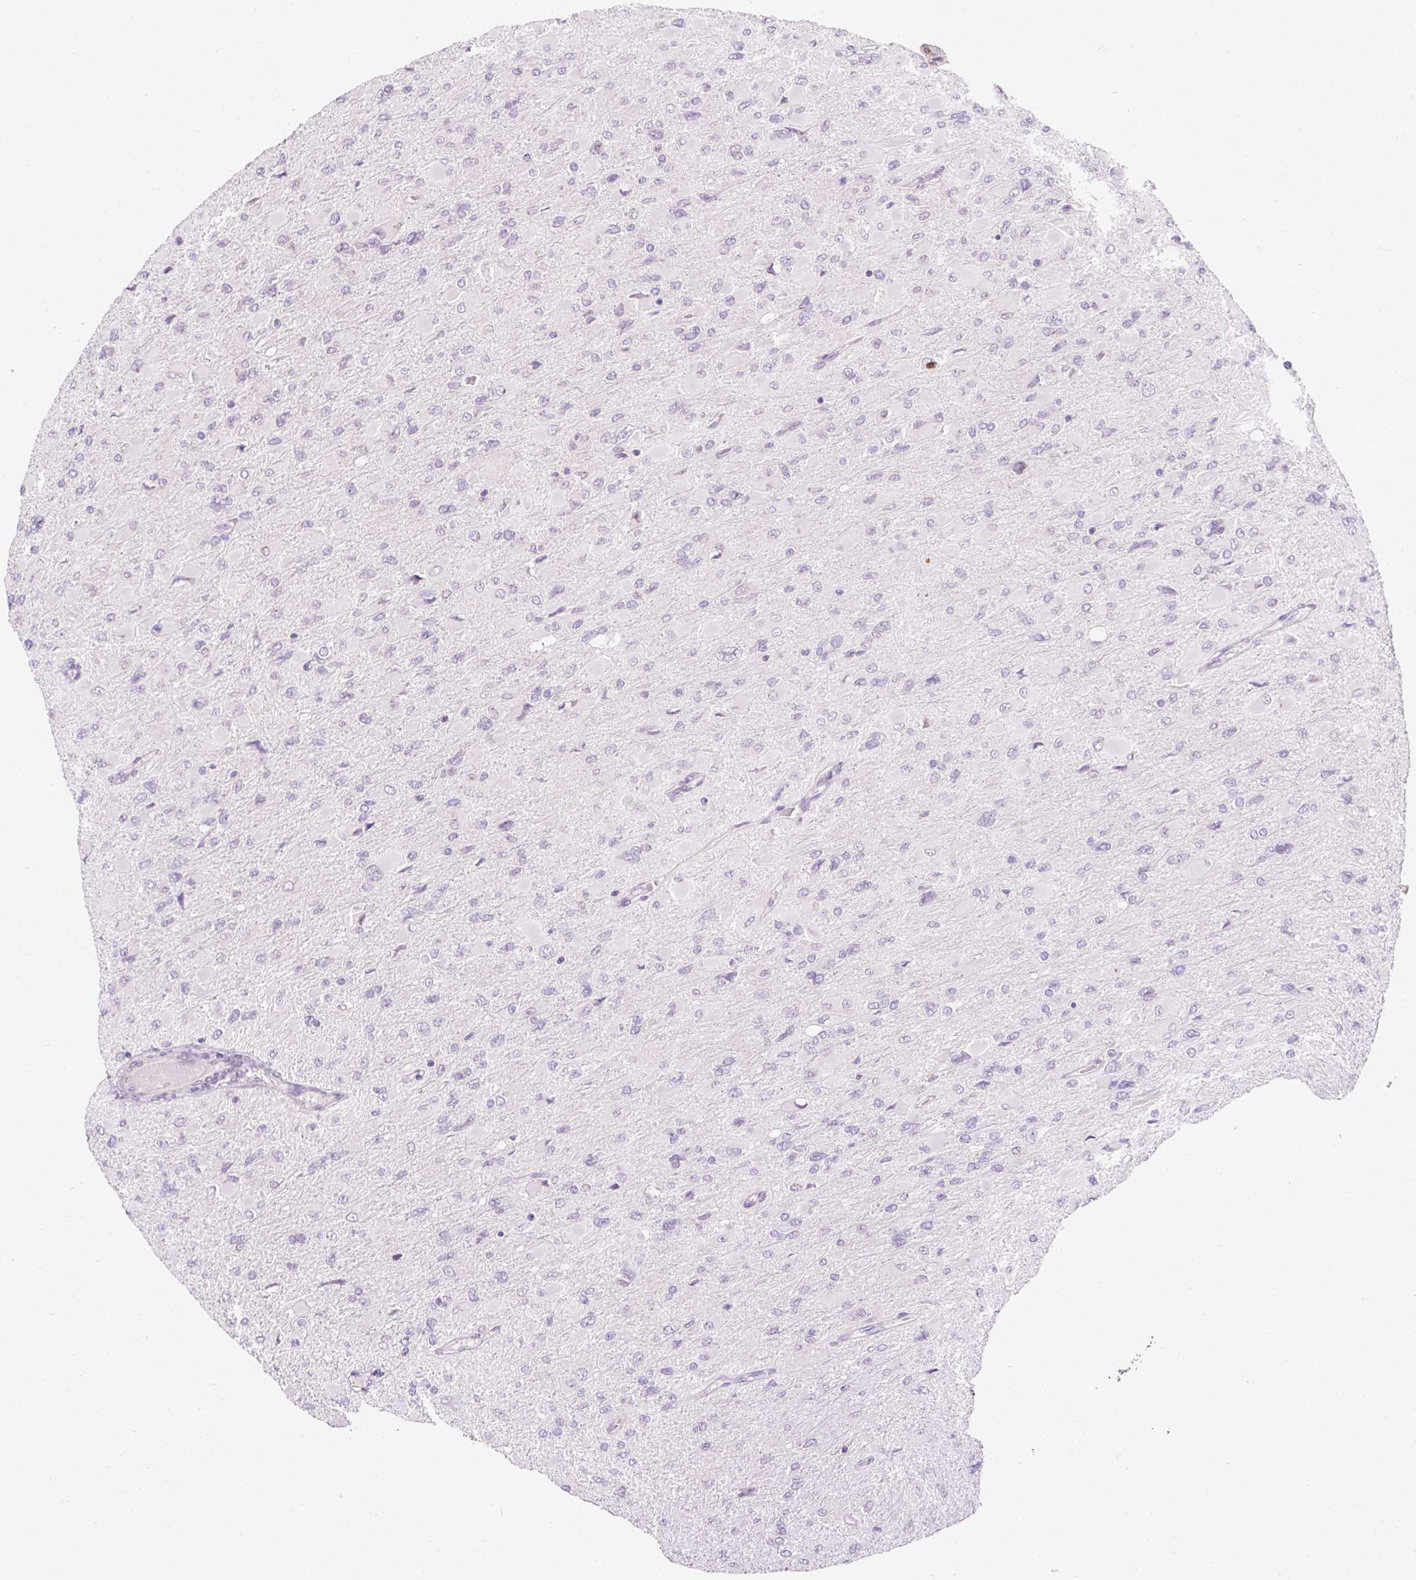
{"staining": {"intensity": "negative", "quantity": "none", "location": "none"}, "tissue": "glioma", "cell_type": "Tumor cells", "image_type": "cancer", "snomed": [{"axis": "morphology", "description": "Glioma, malignant, High grade"}, {"axis": "topography", "description": "Cerebral cortex"}], "caption": "Immunohistochemistry (IHC) photomicrograph of neoplastic tissue: malignant glioma (high-grade) stained with DAB (3,3'-diaminobenzidine) reveals no significant protein expression in tumor cells. Brightfield microscopy of IHC stained with DAB (3,3'-diaminobenzidine) (brown) and hematoxylin (blue), captured at high magnification.", "gene": "ZNF610", "patient": {"sex": "female", "age": 36}}